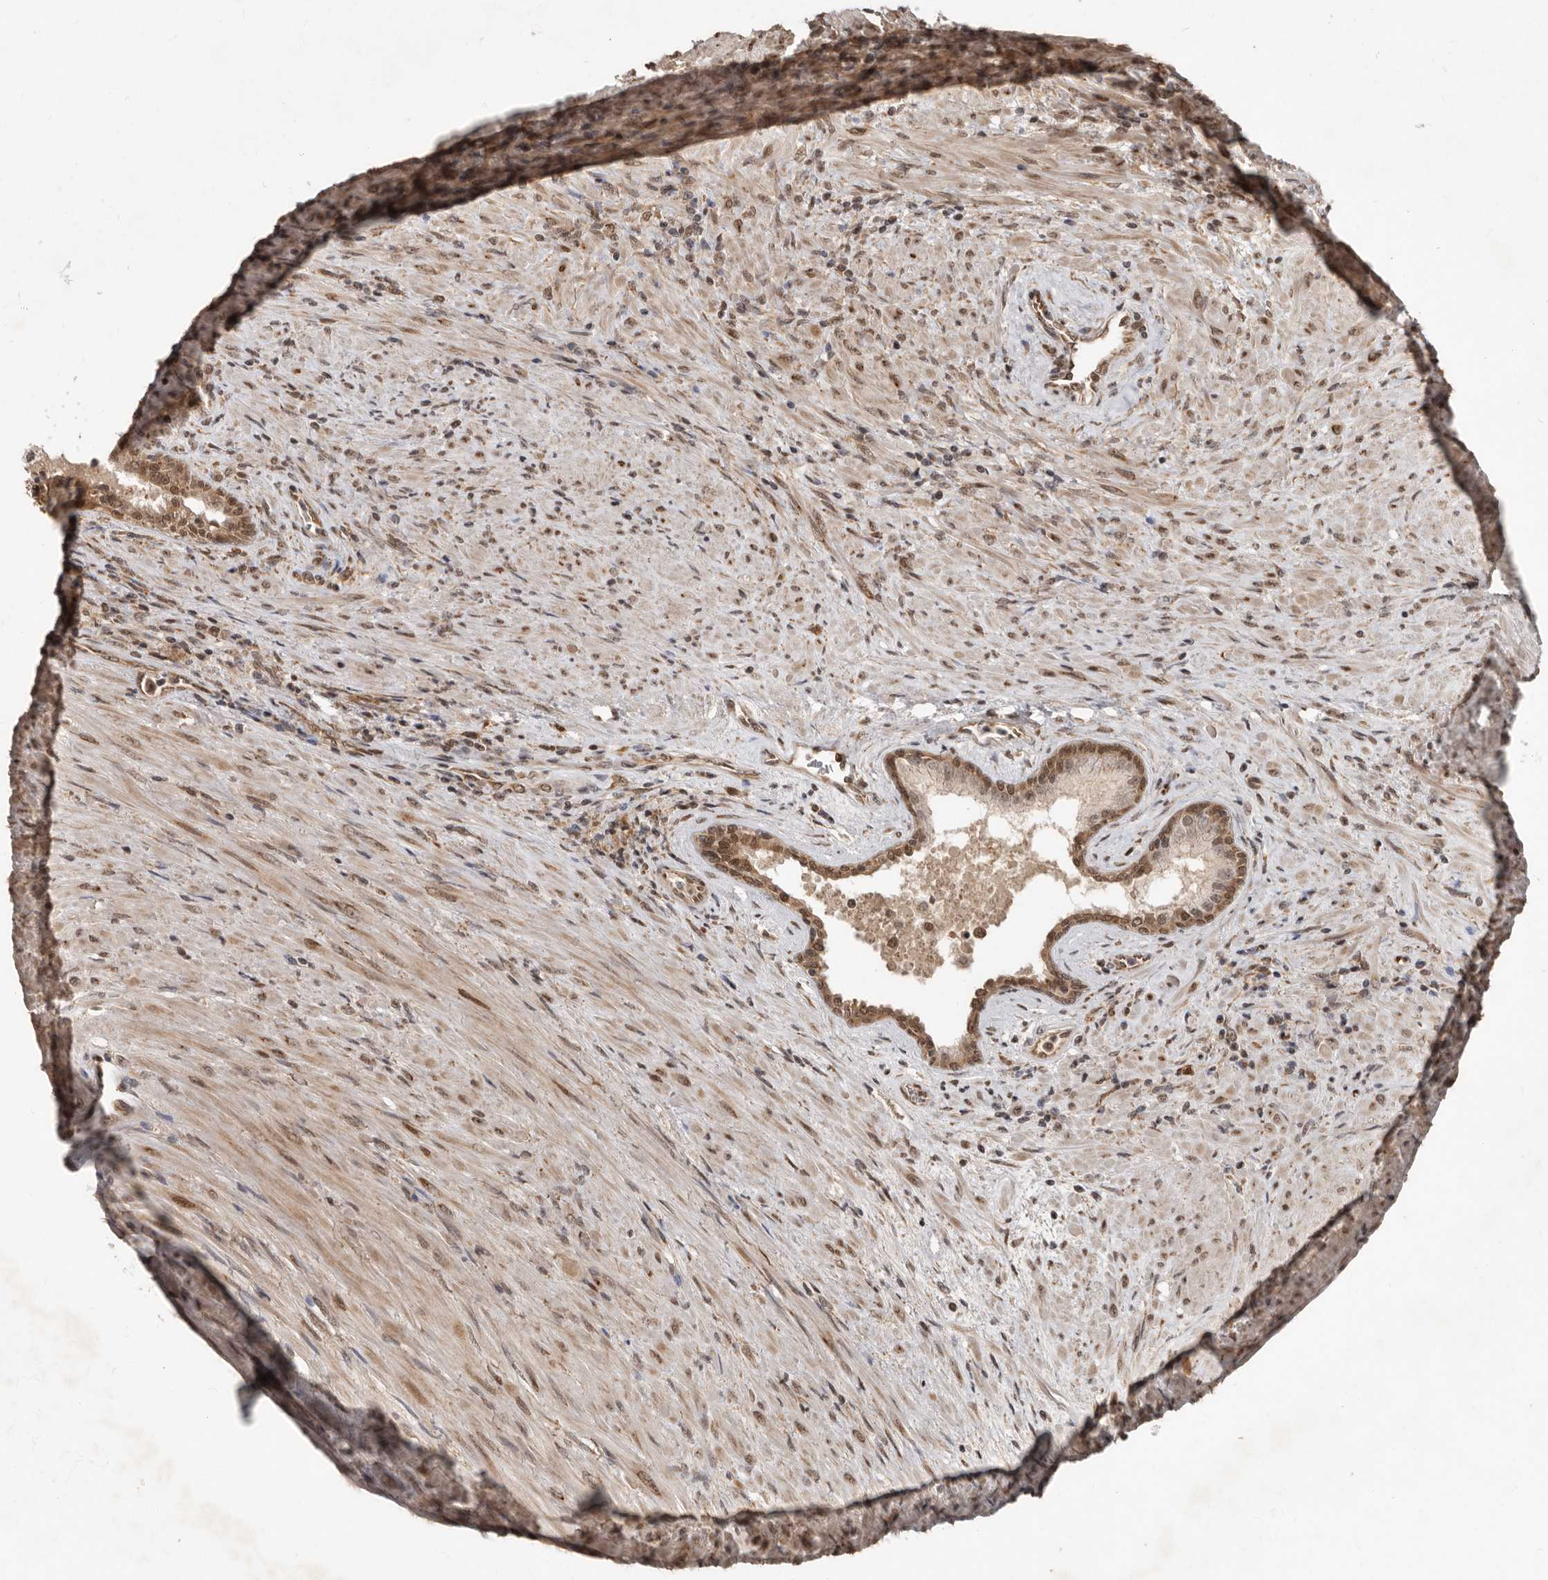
{"staining": {"intensity": "moderate", "quantity": ">75%", "location": "cytoplasmic/membranous,nuclear"}, "tissue": "prostate cancer", "cell_type": "Tumor cells", "image_type": "cancer", "snomed": [{"axis": "morphology", "description": "Normal tissue, NOS"}, {"axis": "morphology", "description": "Adenocarcinoma, Low grade"}, {"axis": "topography", "description": "Prostate"}, {"axis": "topography", "description": "Peripheral nerve tissue"}], "caption": "Immunohistochemistry (IHC) micrograph of neoplastic tissue: human low-grade adenocarcinoma (prostate) stained using immunohistochemistry (IHC) exhibits medium levels of moderate protein expression localized specifically in the cytoplasmic/membranous and nuclear of tumor cells, appearing as a cytoplasmic/membranous and nuclear brown color.", "gene": "LRGUK", "patient": {"sex": "male", "age": 71}}